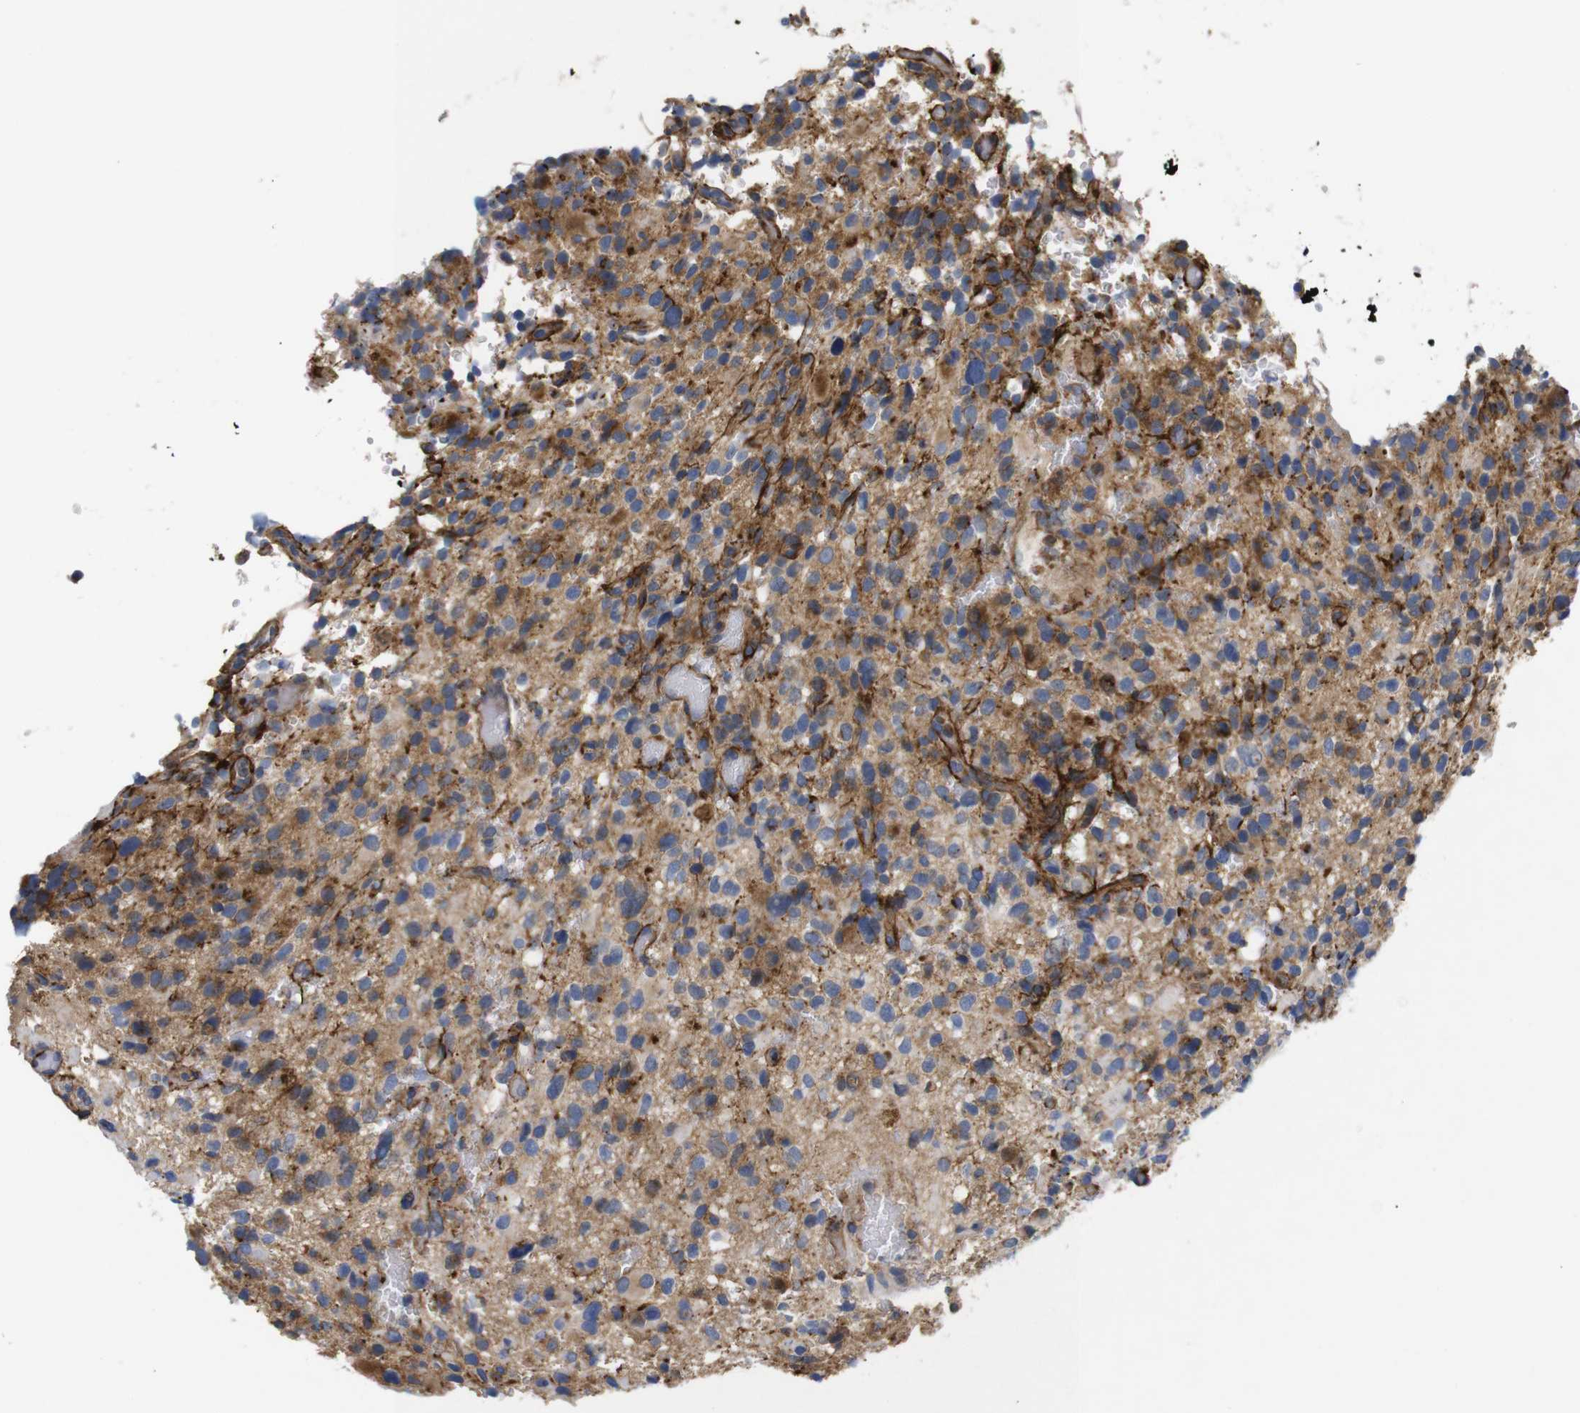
{"staining": {"intensity": "moderate", "quantity": "<25%", "location": "cytoplasmic/membranous"}, "tissue": "glioma", "cell_type": "Tumor cells", "image_type": "cancer", "snomed": [{"axis": "morphology", "description": "Glioma, malignant, High grade"}, {"axis": "topography", "description": "Brain"}], "caption": "Protein staining of malignant glioma (high-grade) tissue demonstrates moderate cytoplasmic/membranous expression in approximately <25% of tumor cells.", "gene": "SDCBP", "patient": {"sex": "male", "age": 48}}